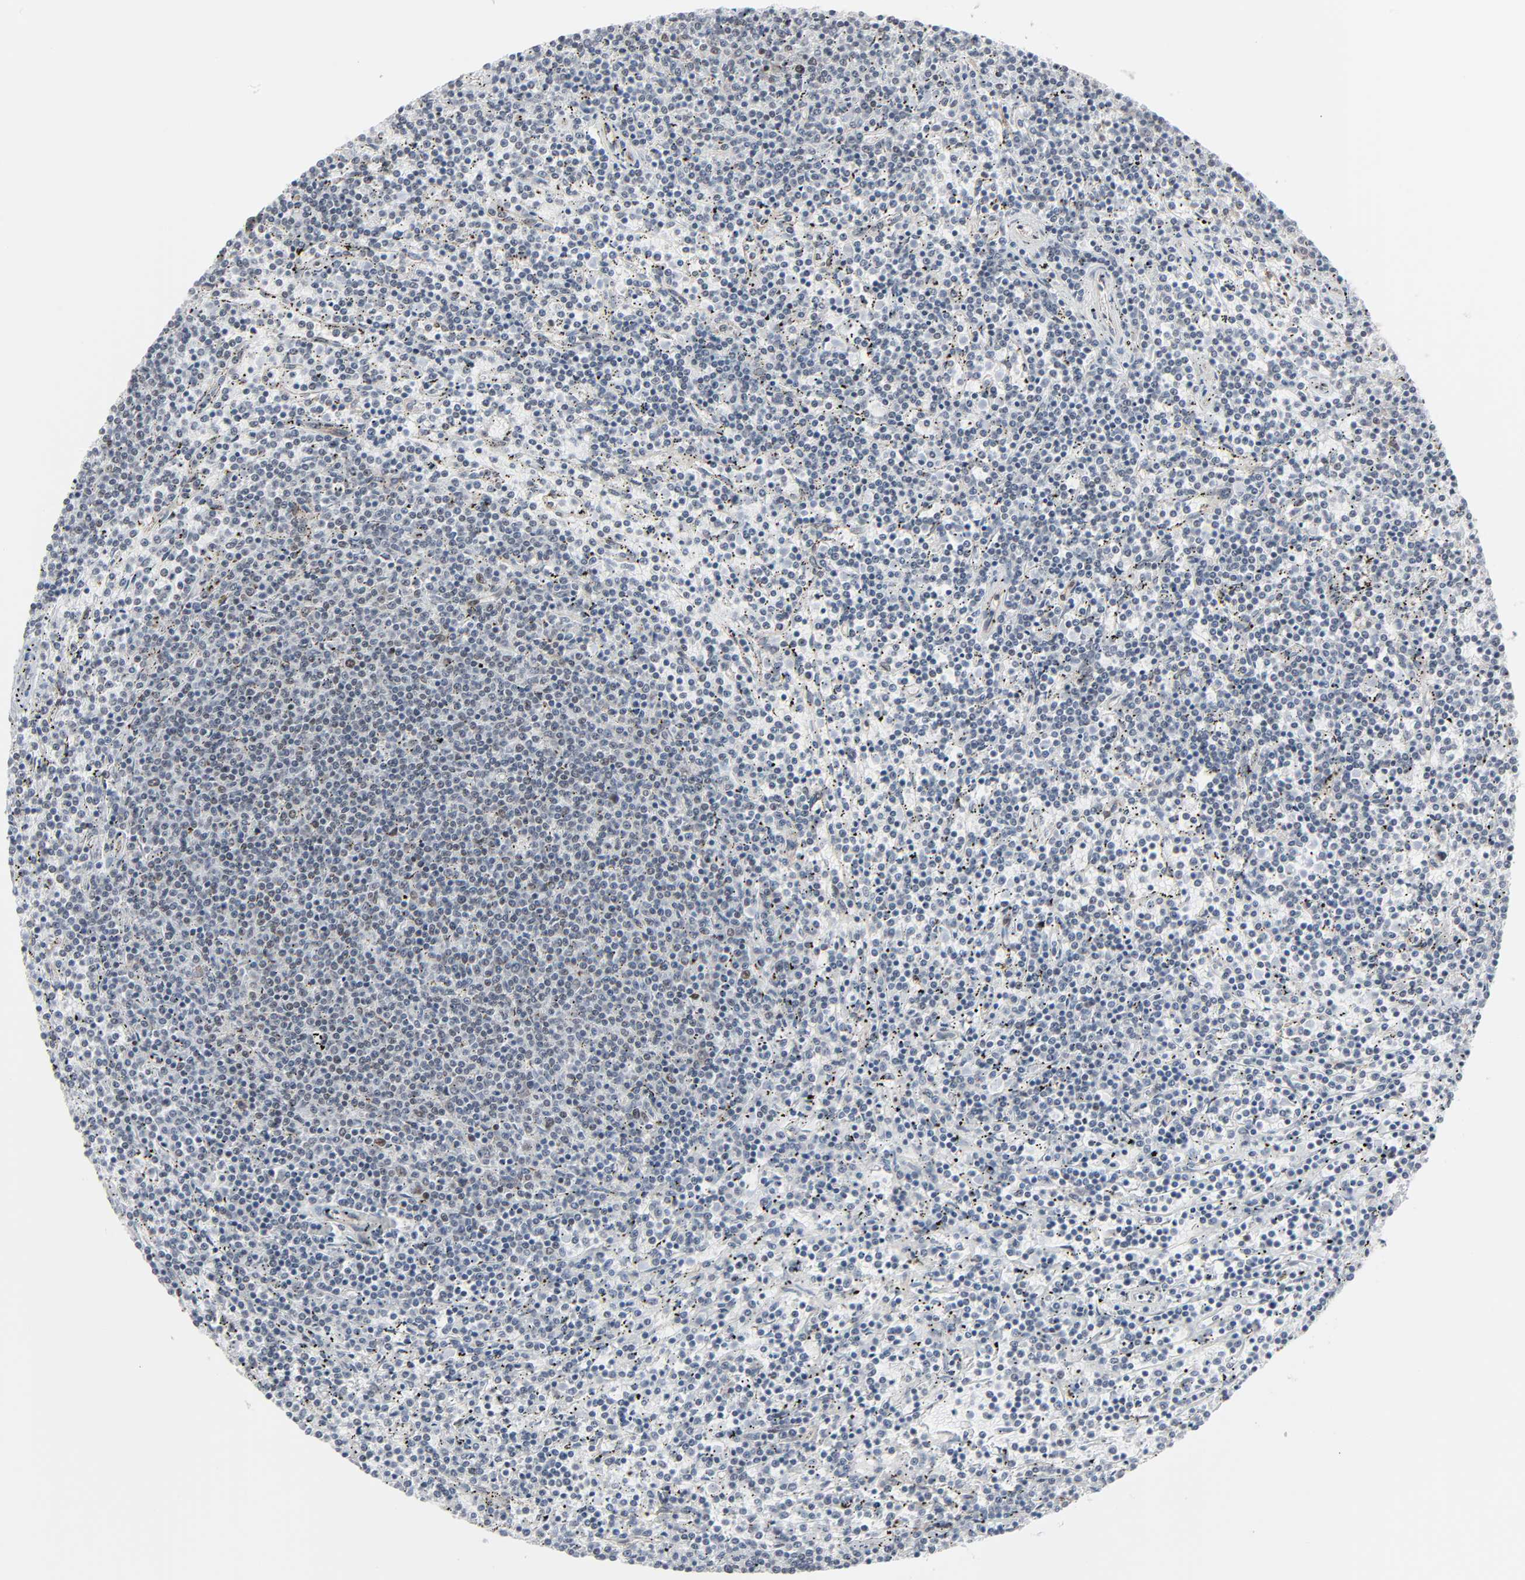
{"staining": {"intensity": "negative", "quantity": "none", "location": "none"}, "tissue": "lymphoma", "cell_type": "Tumor cells", "image_type": "cancer", "snomed": [{"axis": "morphology", "description": "Malignant lymphoma, non-Hodgkin's type, Low grade"}, {"axis": "topography", "description": "Spleen"}], "caption": "The IHC micrograph has no significant positivity in tumor cells of lymphoma tissue.", "gene": "FBXO28", "patient": {"sex": "female", "age": 50}}